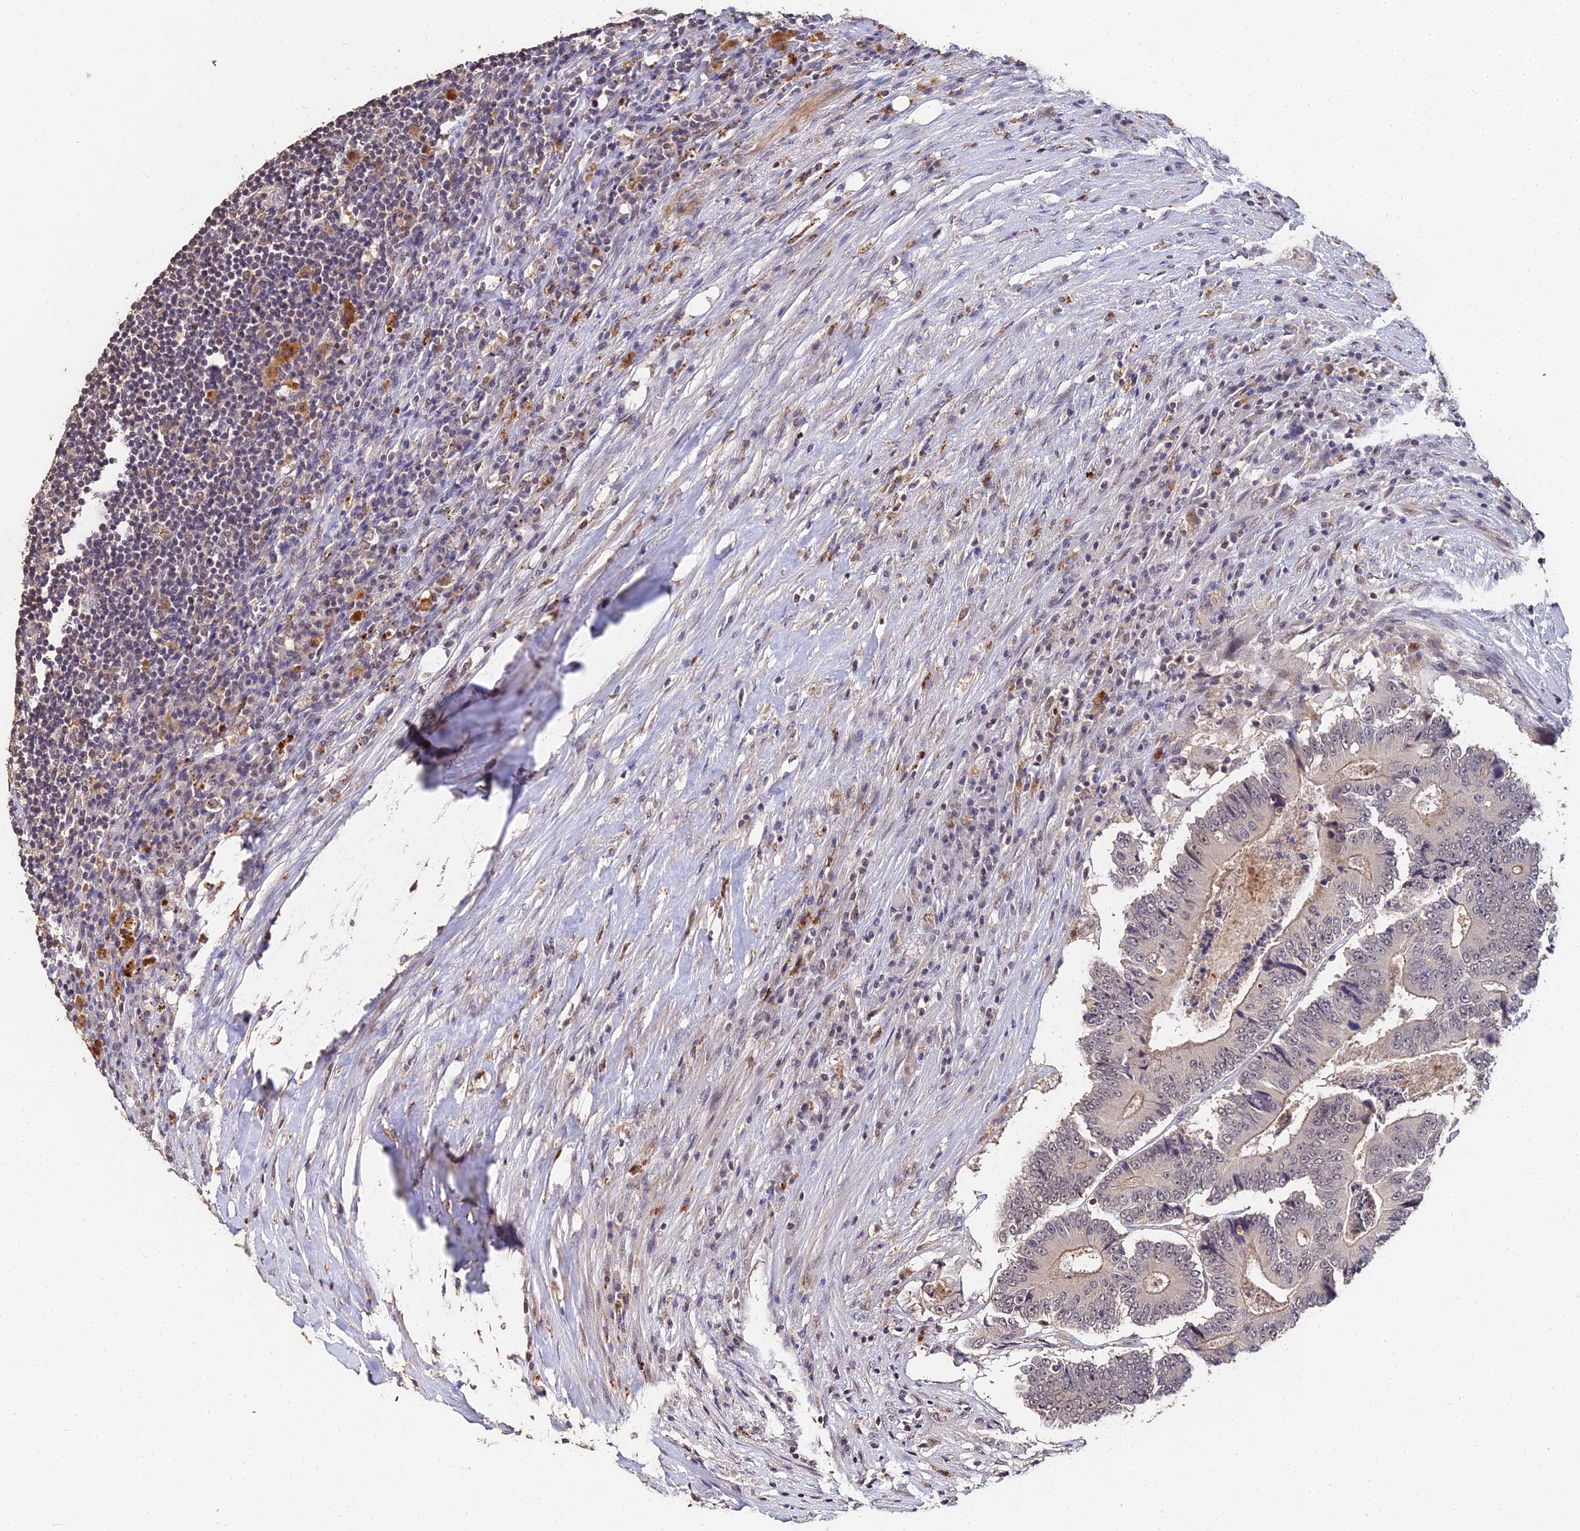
{"staining": {"intensity": "weak", "quantity": "<25%", "location": "cytoplasmic/membranous"}, "tissue": "colorectal cancer", "cell_type": "Tumor cells", "image_type": "cancer", "snomed": [{"axis": "morphology", "description": "Adenocarcinoma, NOS"}, {"axis": "topography", "description": "Colon"}], "caption": "This image is of colorectal cancer (adenocarcinoma) stained with IHC to label a protein in brown with the nuclei are counter-stained blue. There is no staining in tumor cells.", "gene": "LSM5", "patient": {"sex": "male", "age": 83}}